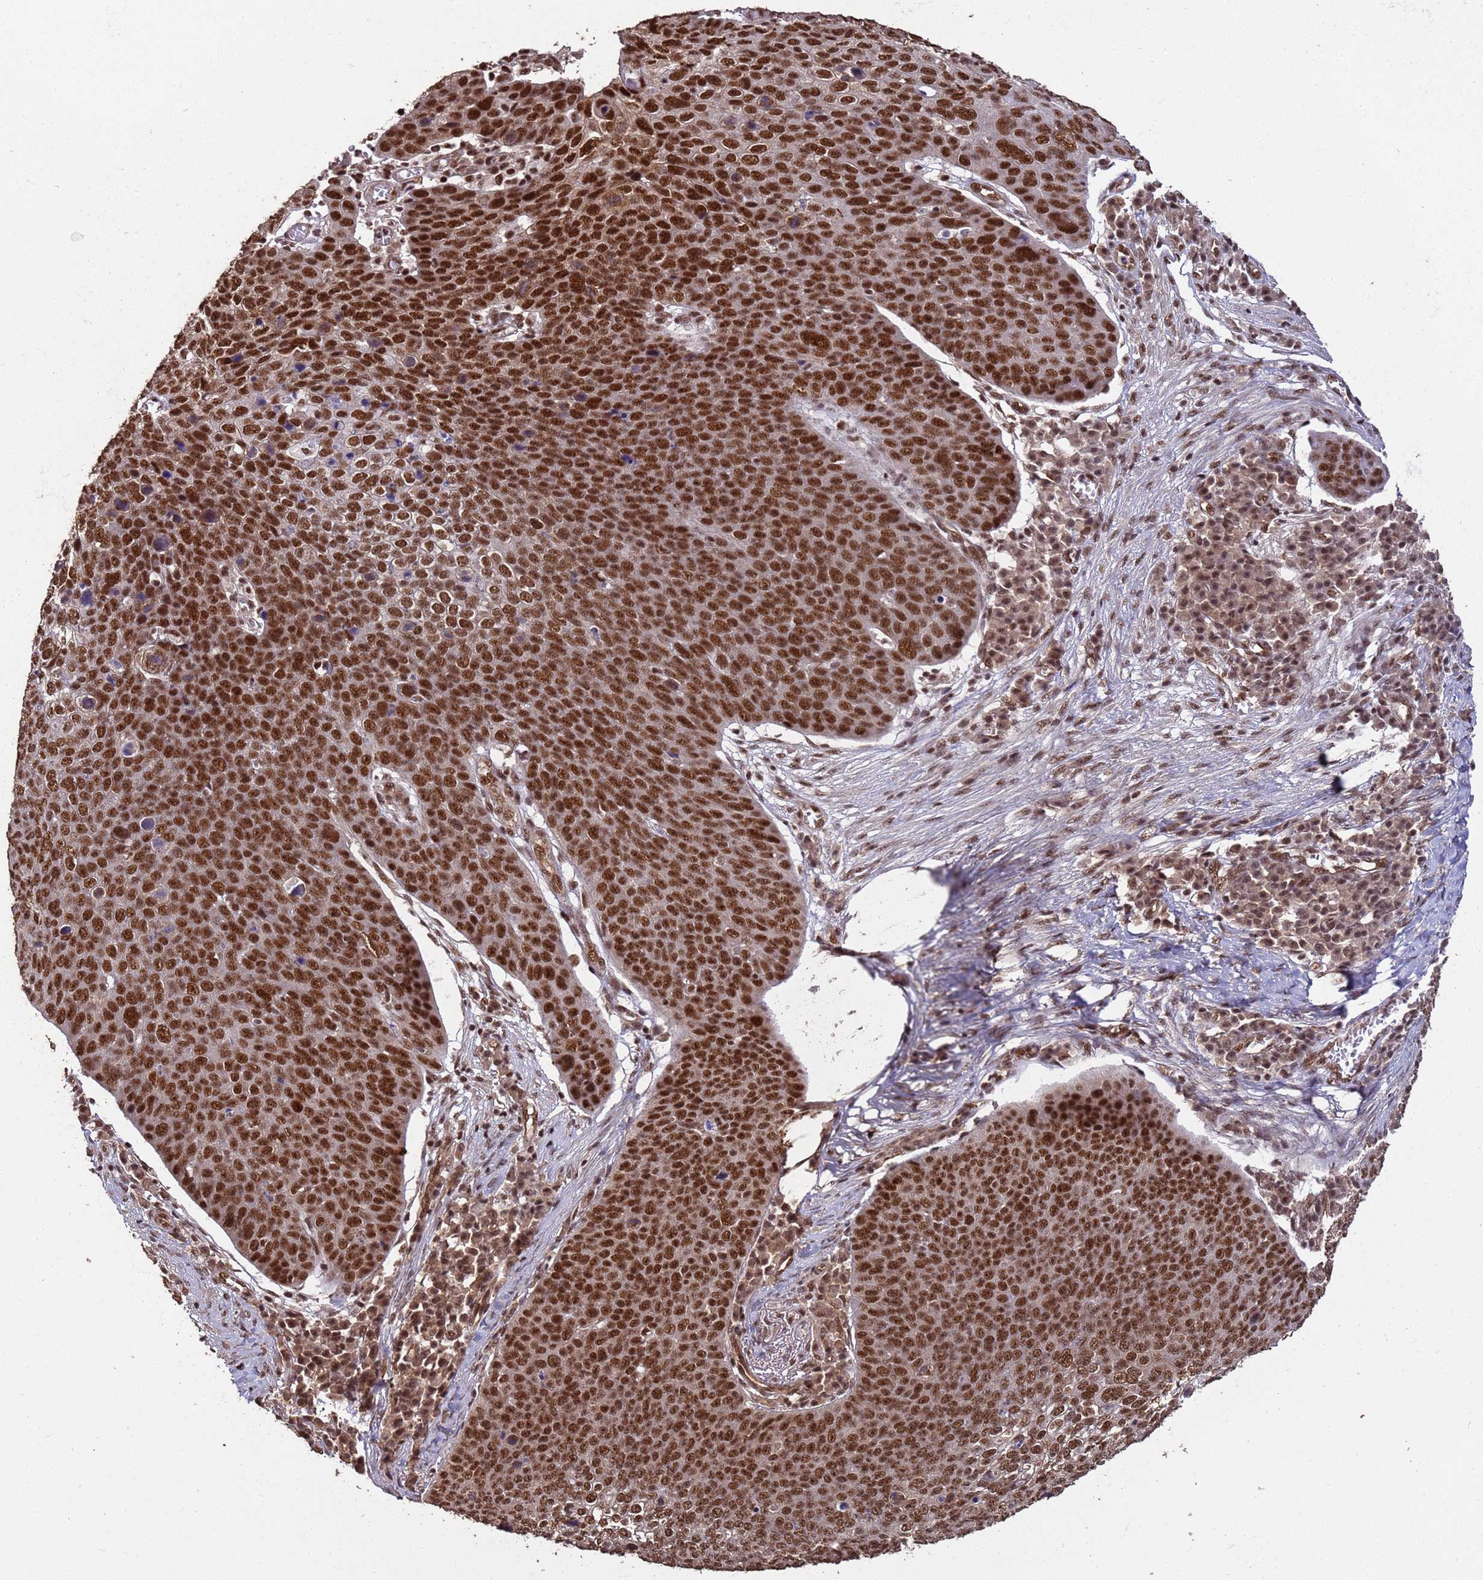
{"staining": {"intensity": "strong", "quantity": ">75%", "location": "nuclear"}, "tissue": "skin cancer", "cell_type": "Tumor cells", "image_type": "cancer", "snomed": [{"axis": "morphology", "description": "Squamous cell carcinoma, NOS"}, {"axis": "topography", "description": "Skin"}], "caption": "Skin squamous cell carcinoma stained for a protein demonstrates strong nuclear positivity in tumor cells.", "gene": "SYF2", "patient": {"sex": "male", "age": 71}}